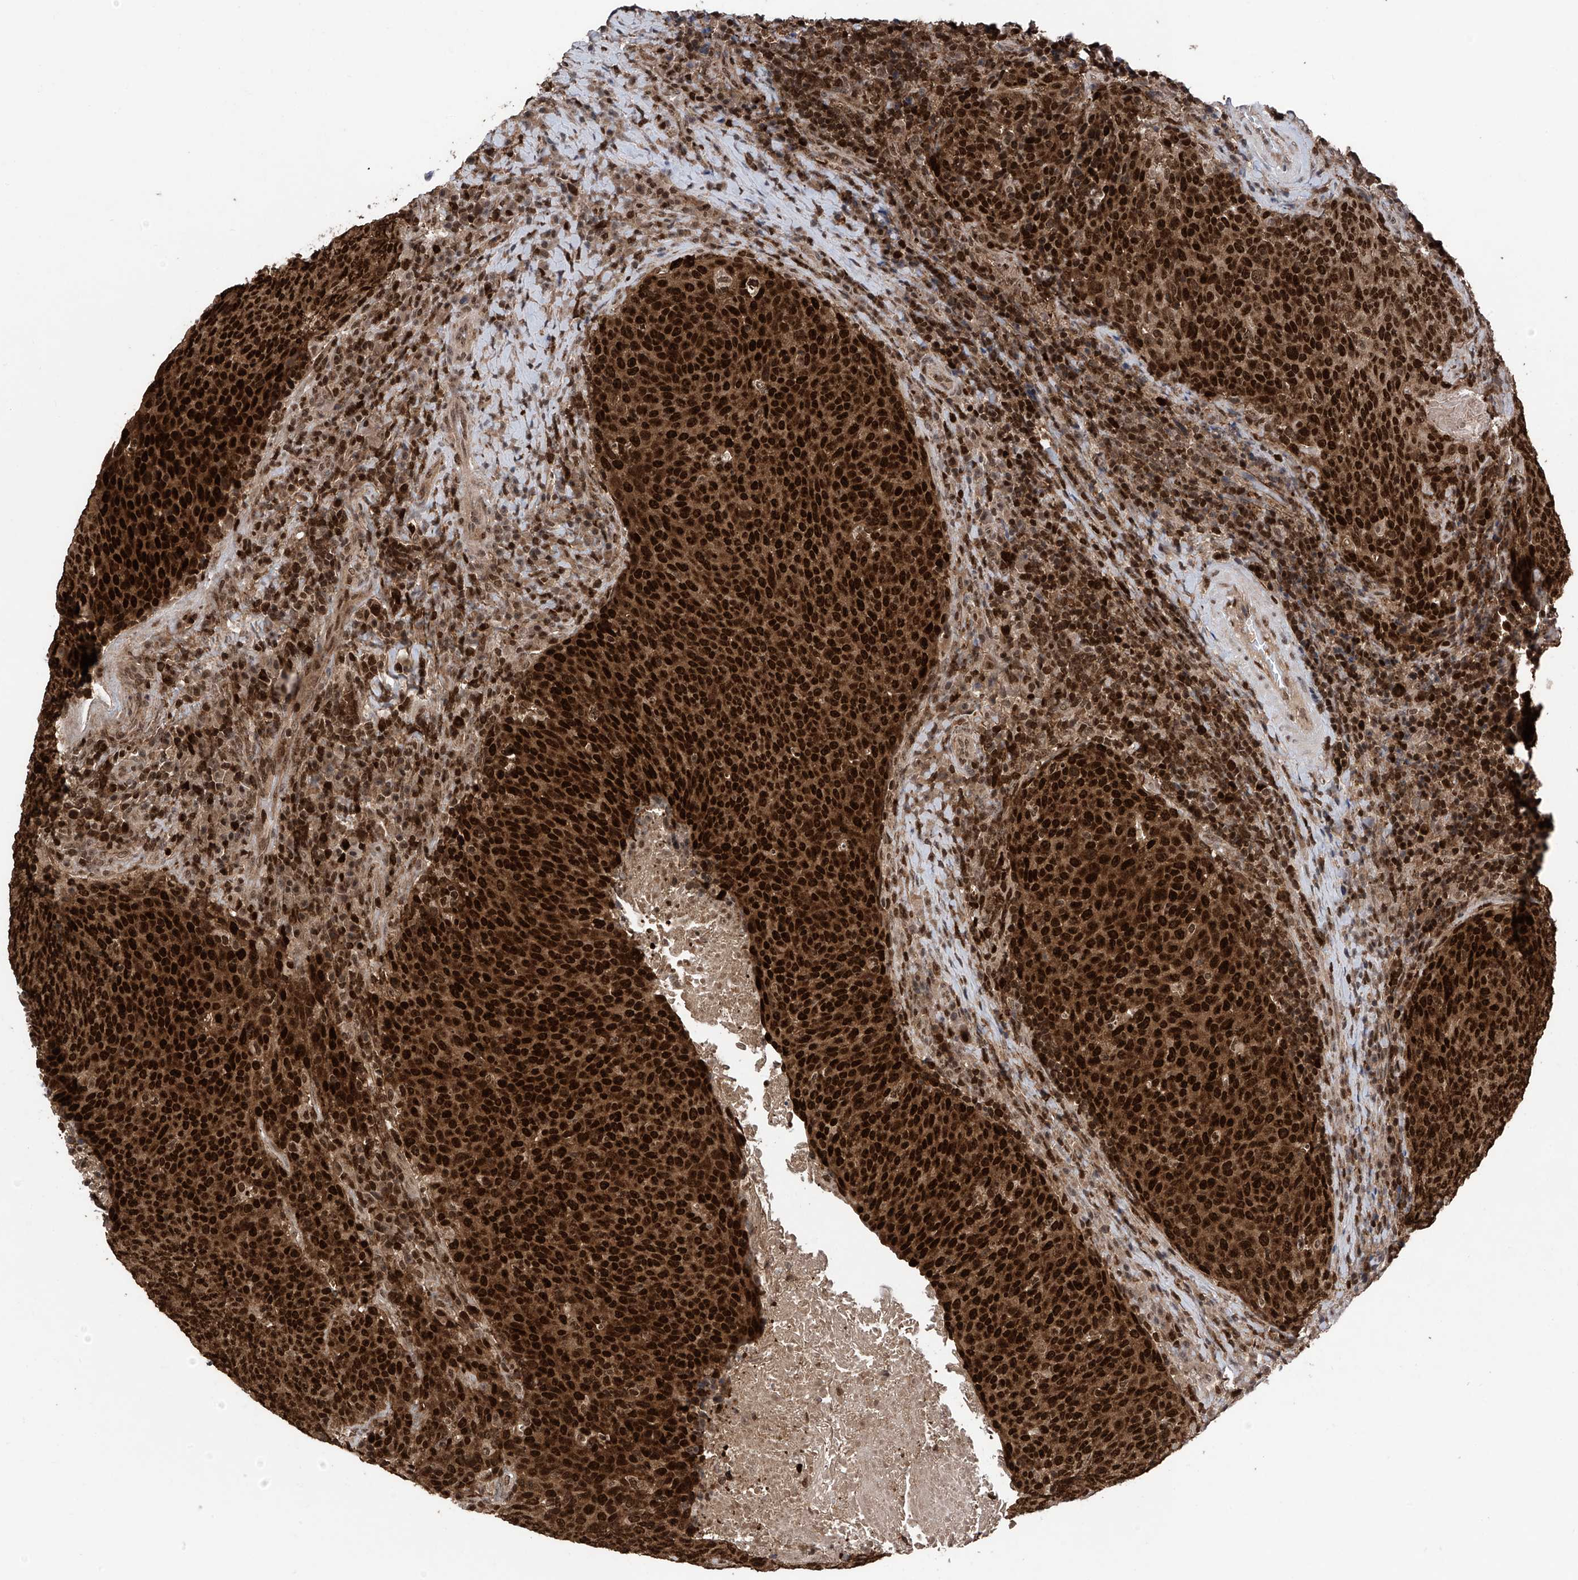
{"staining": {"intensity": "strong", "quantity": ">75%", "location": "cytoplasmic/membranous,nuclear"}, "tissue": "head and neck cancer", "cell_type": "Tumor cells", "image_type": "cancer", "snomed": [{"axis": "morphology", "description": "Squamous cell carcinoma, NOS"}, {"axis": "morphology", "description": "Squamous cell carcinoma, metastatic, NOS"}, {"axis": "topography", "description": "Lymph node"}, {"axis": "topography", "description": "Head-Neck"}], "caption": "DAB (3,3'-diaminobenzidine) immunohistochemical staining of human head and neck cancer displays strong cytoplasmic/membranous and nuclear protein positivity in about >75% of tumor cells. Using DAB (3,3'-diaminobenzidine) (brown) and hematoxylin (blue) stains, captured at high magnification using brightfield microscopy.", "gene": "DNAJC9", "patient": {"sex": "male", "age": 62}}